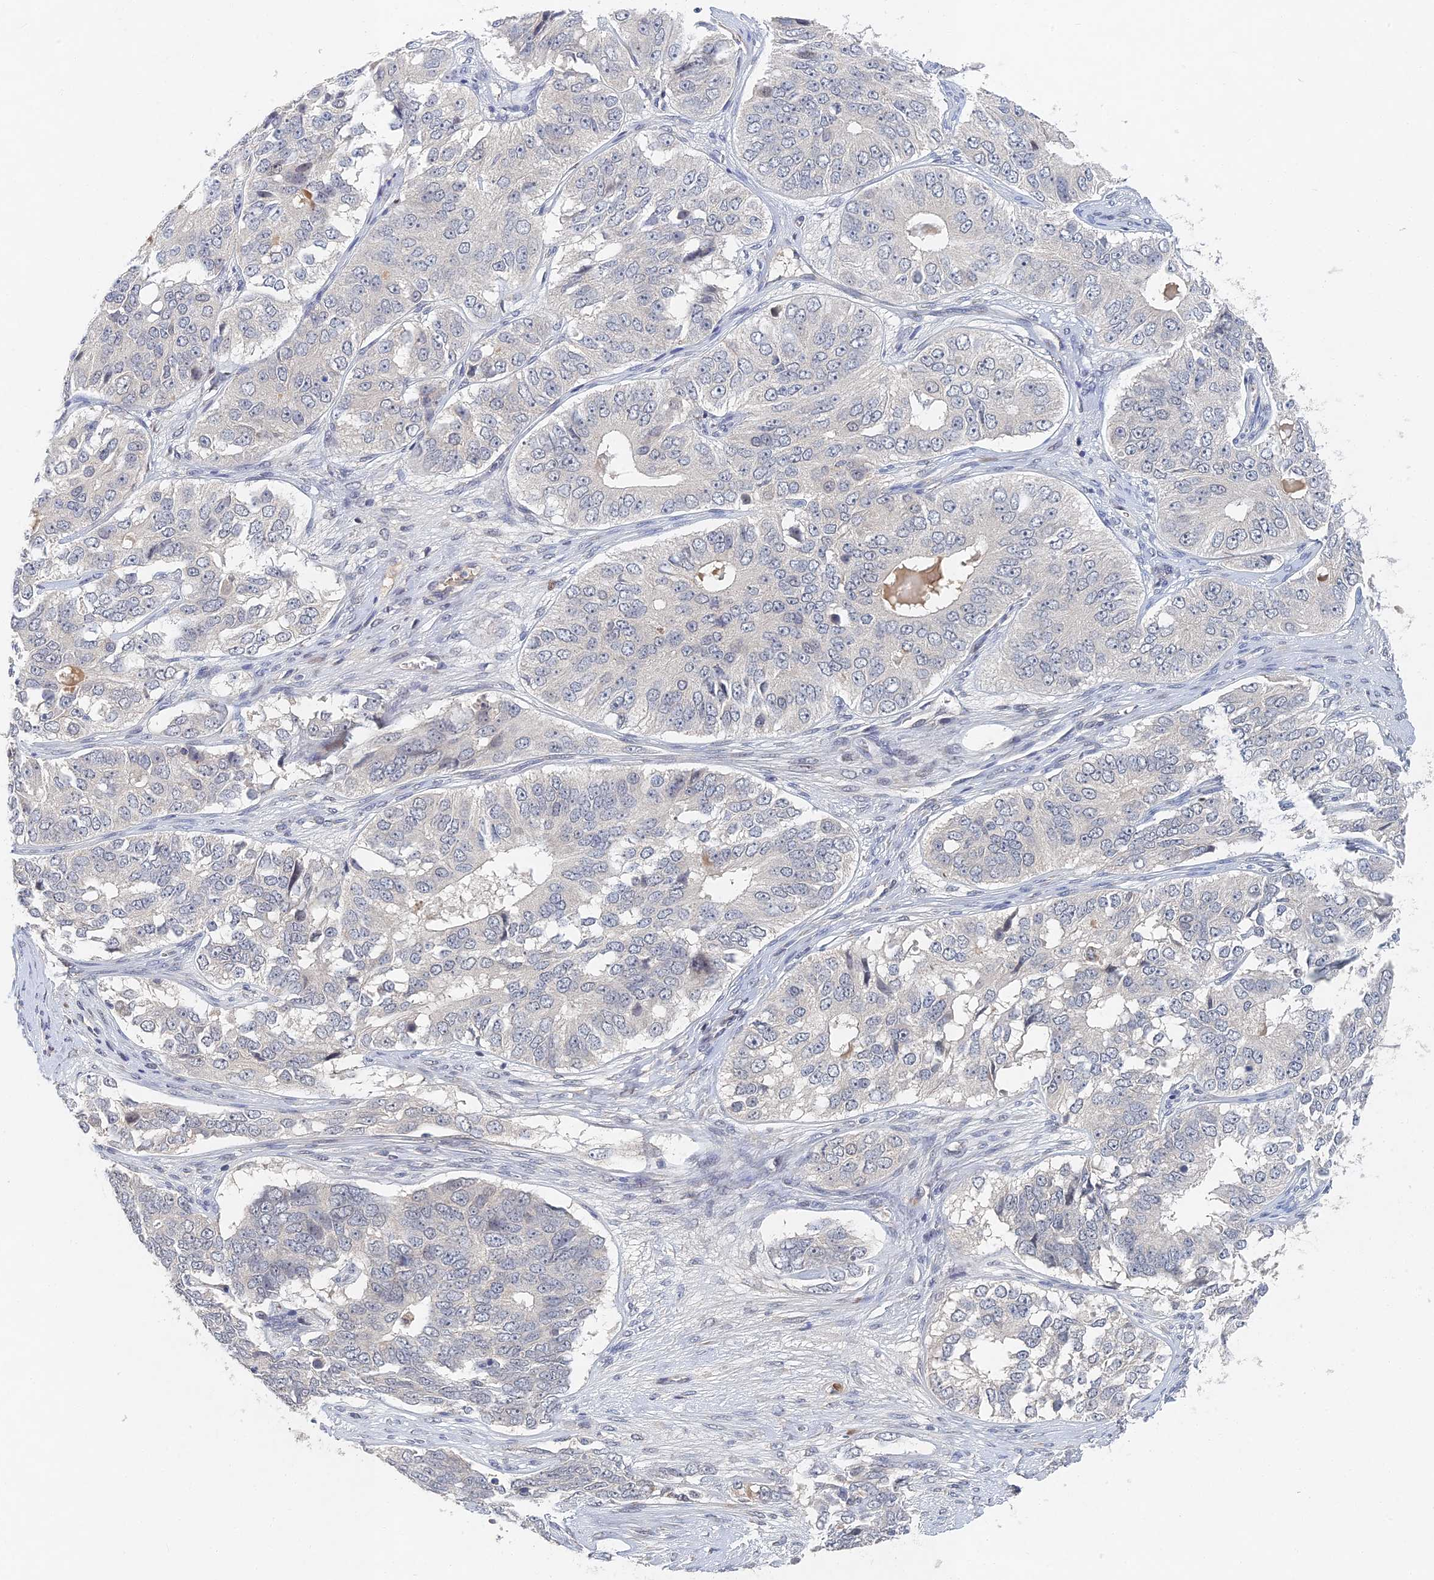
{"staining": {"intensity": "negative", "quantity": "none", "location": "none"}, "tissue": "ovarian cancer", "cell_type": "Tumor cells", "image_type": "cancer", "snomed": [{"axis": "morphology", "description": "Carcinoma, endometroid"}, {"axis": "topography", "description": "Ovary"}], "caption": "This is a image of immunohistochemistry staining of endometroid carcinoma (ovarian), which shows no staining in tumor cells.", "gene": "GNA15", "patient": {"sex": "female", "age": 51}}